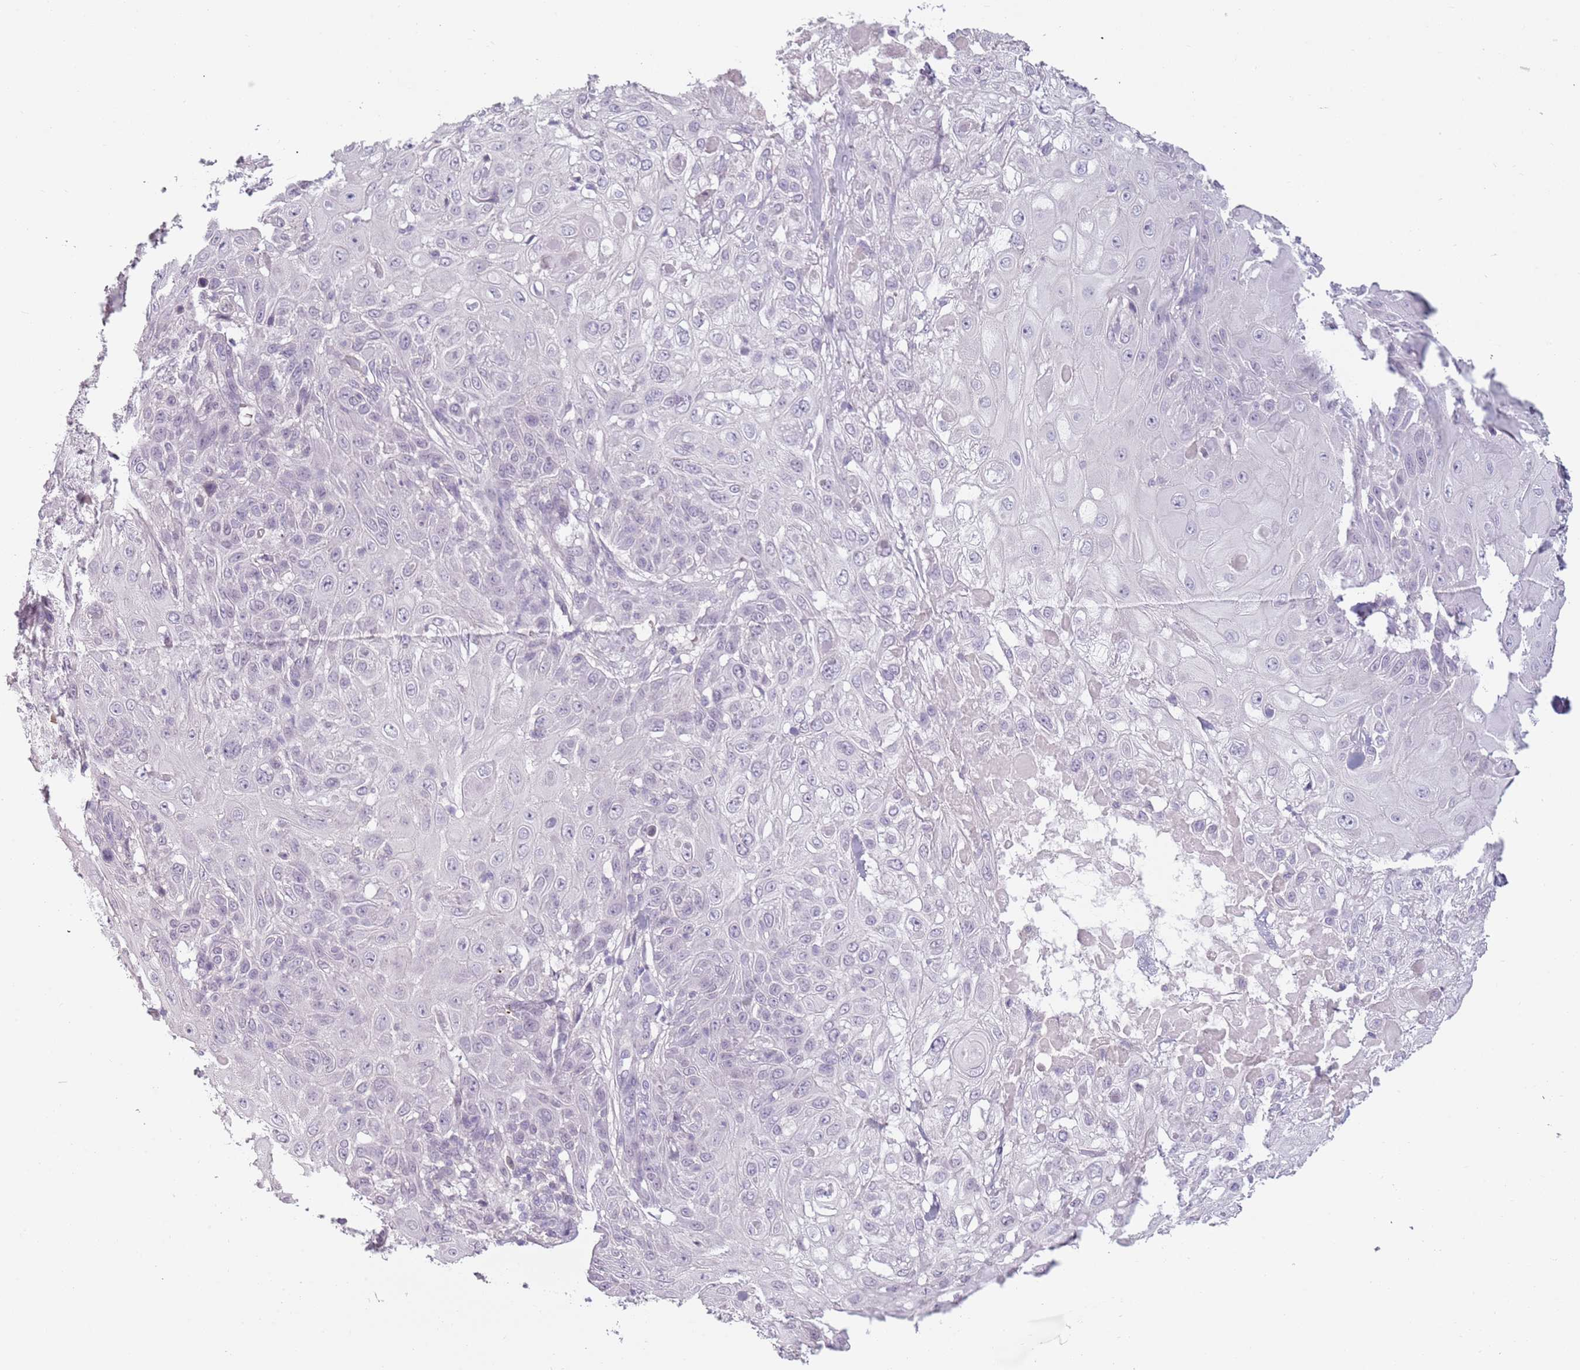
{"staining": {"intensity": "negative", "quantity": "none", "location": "none"}, "tissue": "skin cancer", "cell_type": "Tumor cells", "image_type": "cancer", "snomed": [{"axis": "morphology", "description": "Normal tissue, NOS"}, {"axis": "morphology", "description": "Squamous cell carcinoma, NOS"}, {"axis": "topography", "description": "Skin"}, {"axis": "topography", "description": "Cartilage tissue"}], "caption": "This is an immunohistochemistry micrograph of human squamous cell carcinoma (skin). There is no positivity in tumor cells.", "gene": "PIEZO1", "patient": {"sex": "female", "age": 79}}